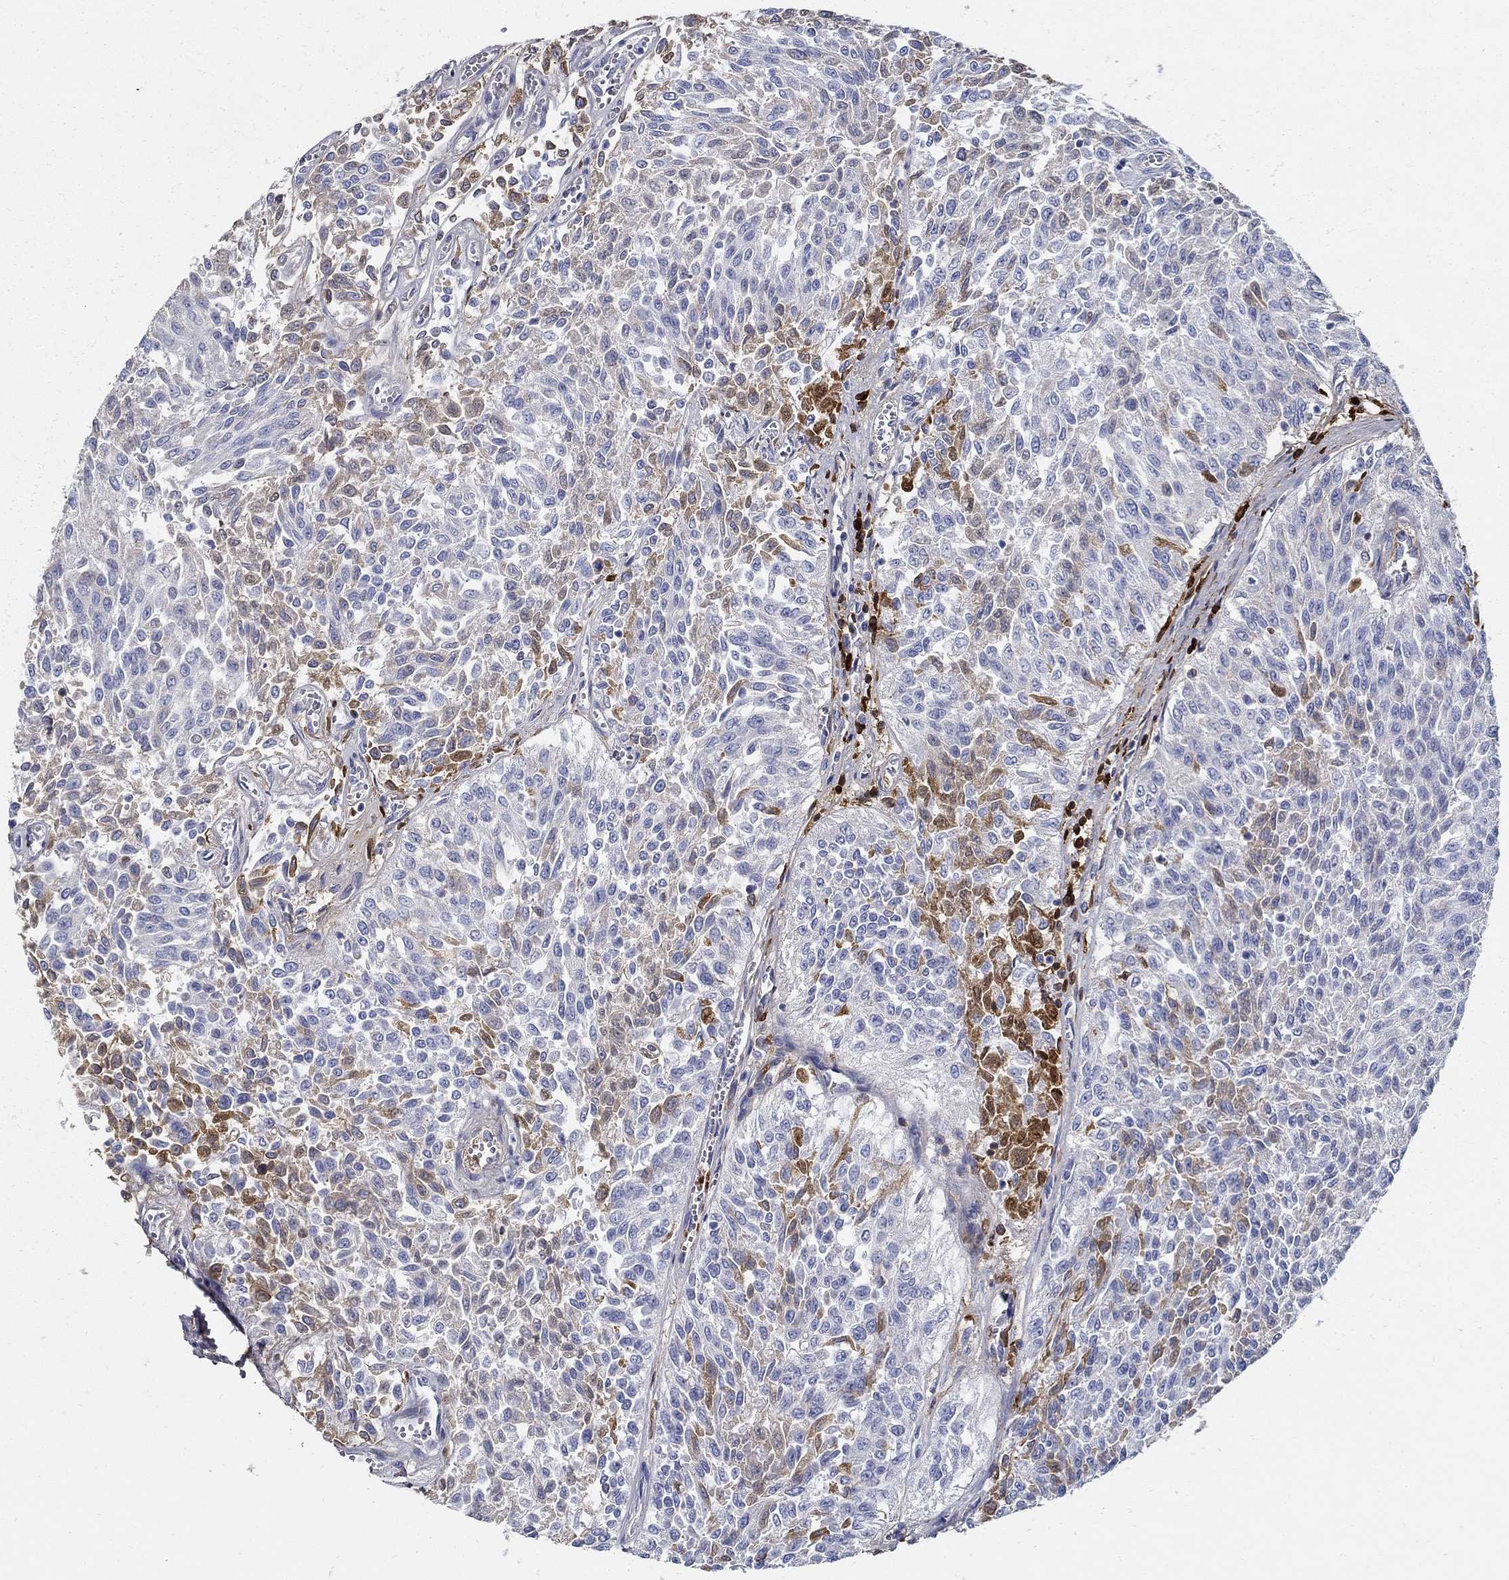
{"staining": {"intensity": "moderate", "quantity": "<25%", "location": "cytoplasmic/membranous"}, "tissue": "urothelial cancer", "cell_type": "Tumor cells", "image_type": "cancer", "snomed": [{"axis": "morphology", "description": "Urothelial carcinoma, Low grade"}, {"axis": "topography", "description": "Urinary bladder"}], "caption": "Urothelial carcinoma (low-grade) stained with immunohistochemistry displays moderate cytoplasmic/membranous staining in approximately <25% of tumor cells. (IHC, brightfield microscopy, high magnification).", "gene": "TGFBI", "patient": {"sex": "male", "age": 78}}